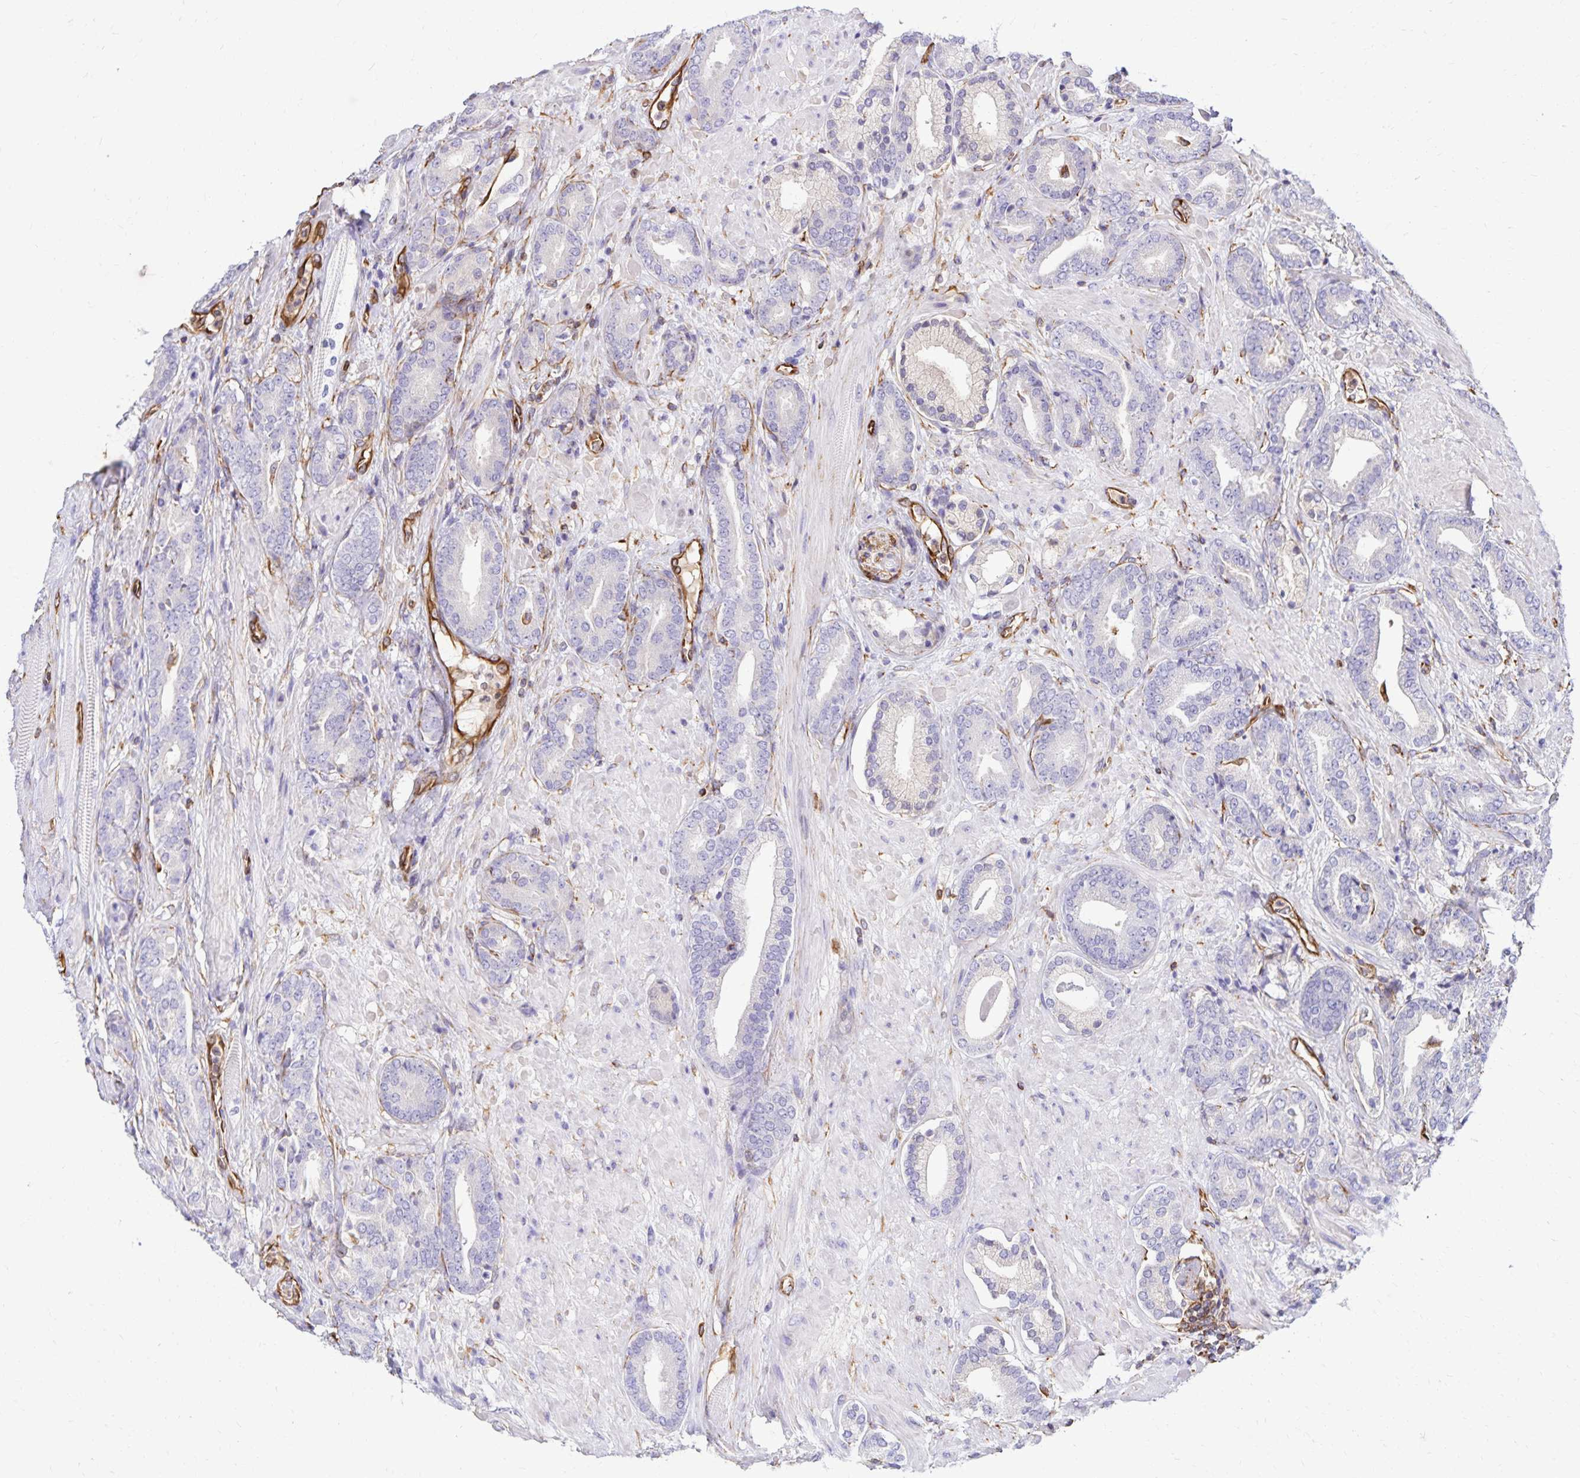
{"staining": {"intensity": "negative", "quantity": "none", "location": "none"}, "tissue": "prostate cancer", "cell_type": "Tumor cells", "image_type": "cancer", "snomed": [{"axis": "morphology", "description": "Adenocarcinoma, High grade"}, {"axis": "topography", "description": "Prostate"}], "caption": "The photomicrograph shows no staining of tumor cells in high-grade adenocarcinoma (prostate).", "gene": "TRPV6", "patient": {"sex": "male", "age": 56}}